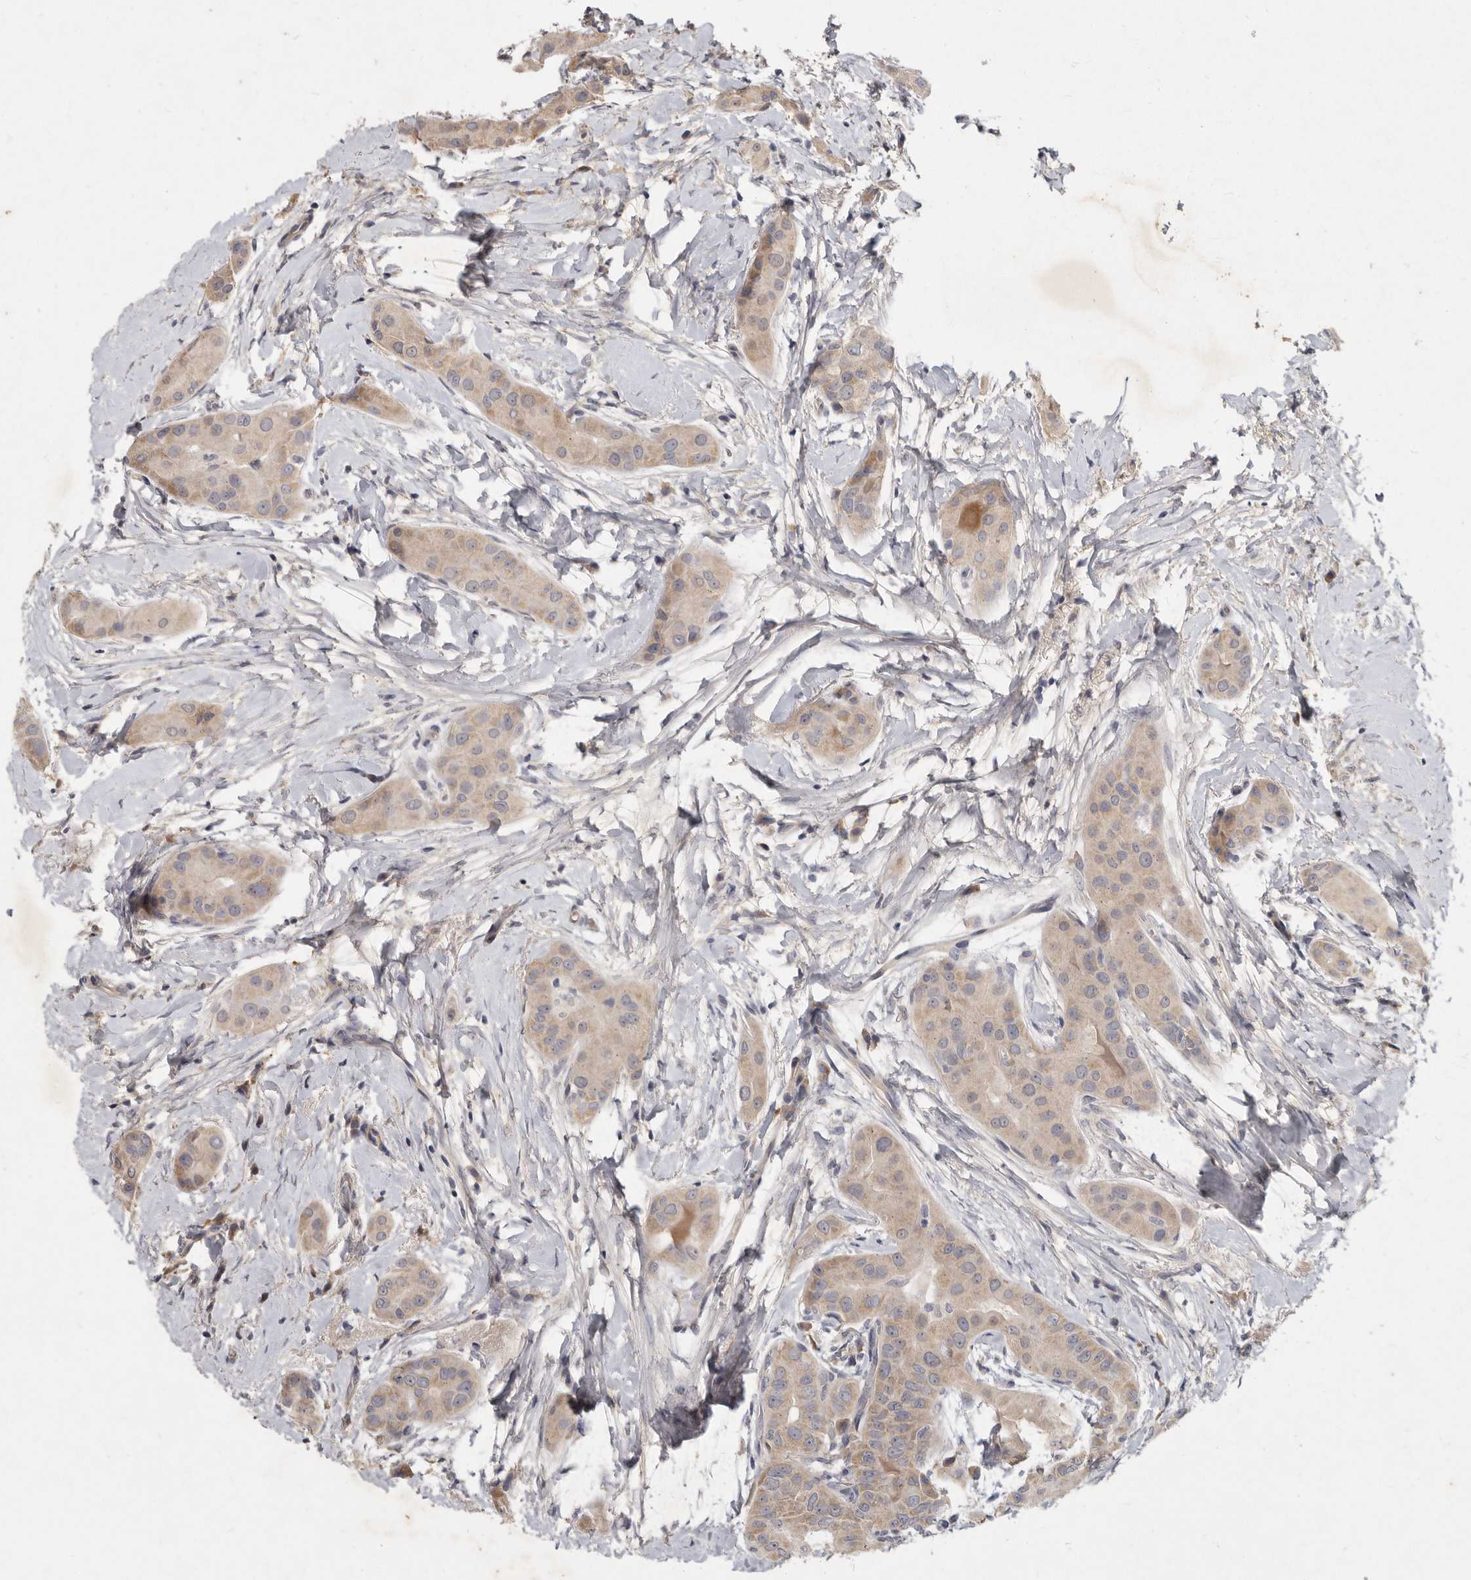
{"staining": {"intensity": "weak", "quantity": "<25%", "location": "cytoplasmic/membranous"}, "tissue": "thyroid cancer", "cell_type": "Tumor cells", "image_type": "cancer", "snomed": [{"axis": "morphology", "description": "Papillary adenocarcinoma, NOS"}, {"axis": "topography", "description": "Thyroid gland"}], "caption": "Immunohistochemistry photomicrograph of human thyroid cancer (papillary adenocarcinoma) stained for a protein (brown), which displays no expression in tumor cells.", "gene": "SLC22A1", "patient": {"sex": "male", "age": 33}}